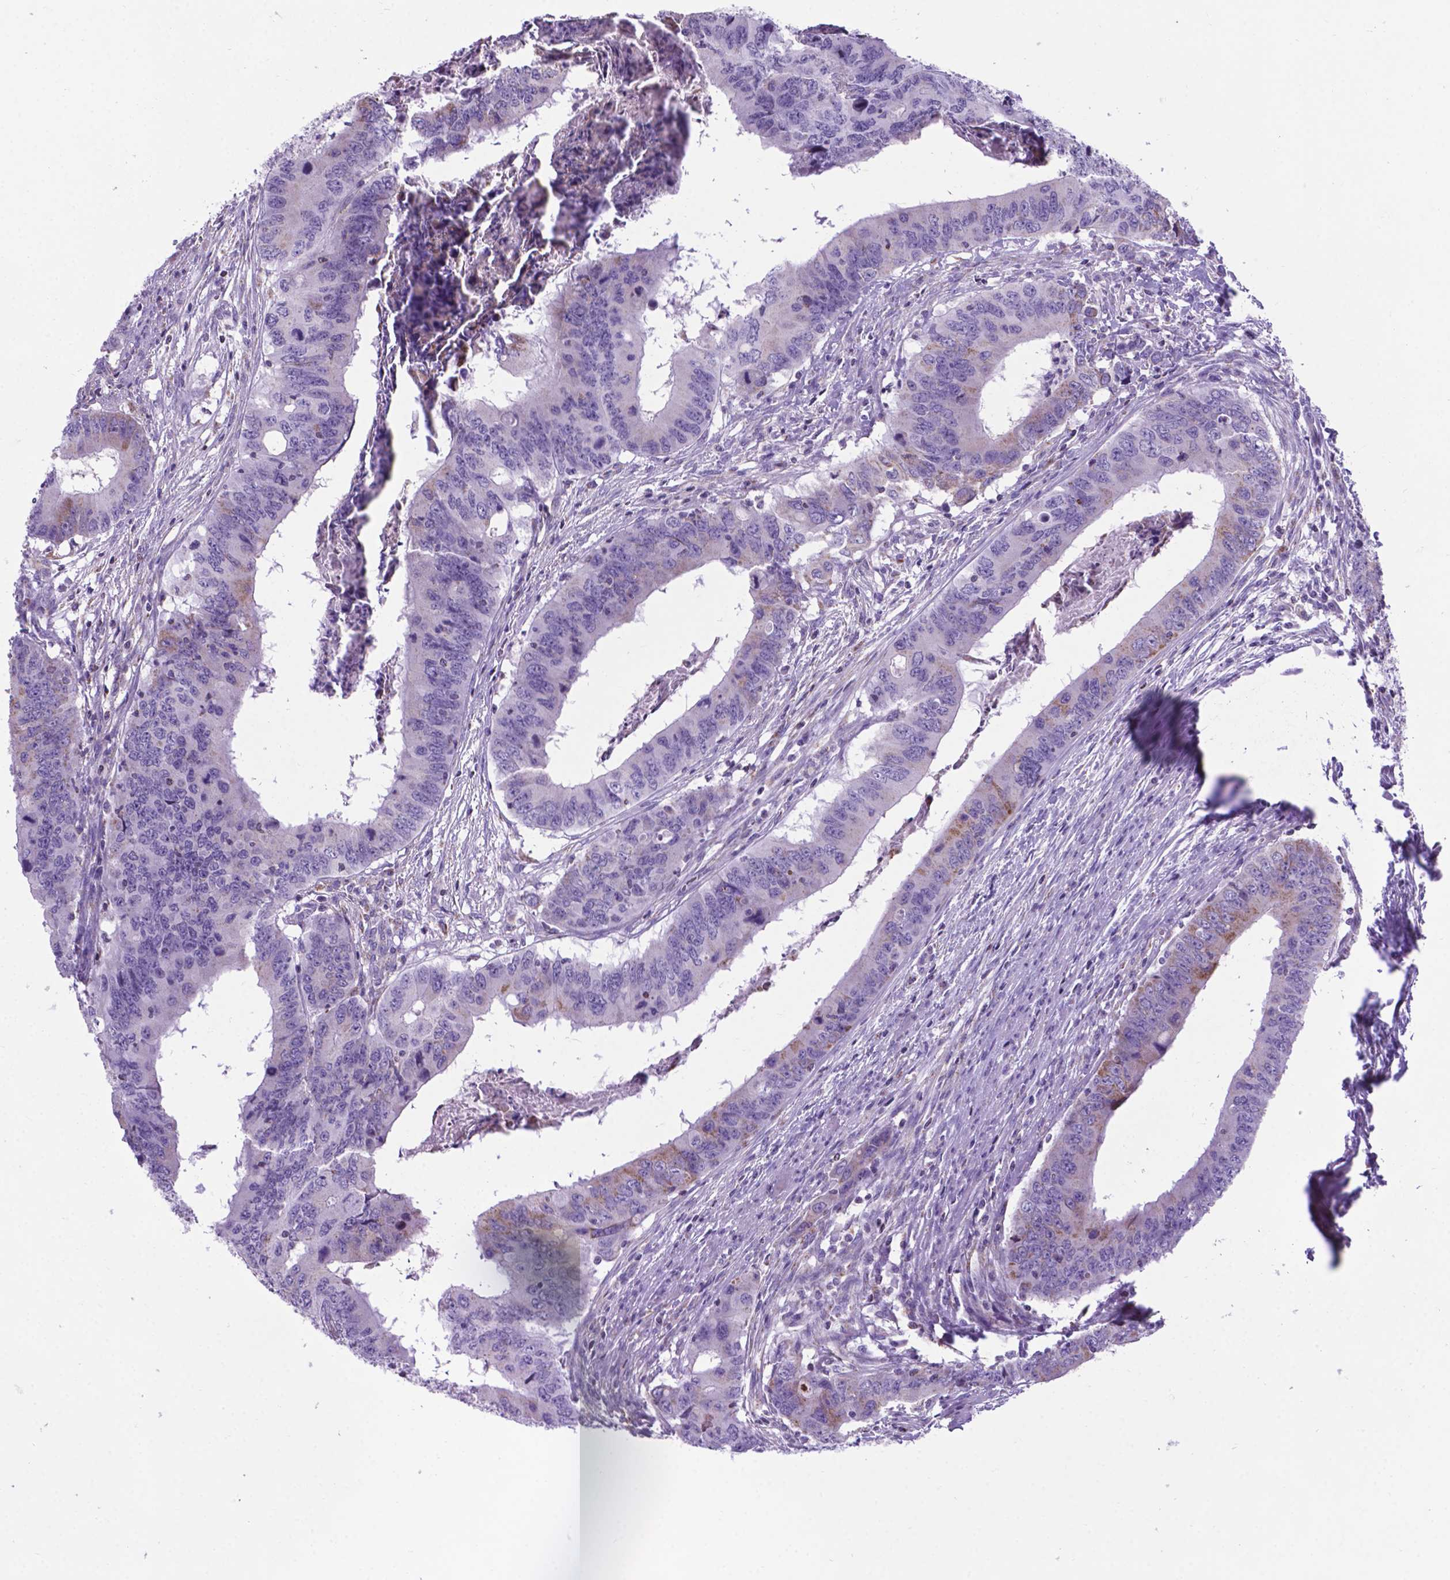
{"staining": {"intensity": "negative", "quantity": "none", "location": "none"}, "tissue": "colorectal cancer", "cell_type": "Tumor cells", "image_type": "cancer", "snomed": [{"axis": "morphology", "description": "Adenocarcinoma, NOS"}, {"axis": "topography", "description": "Colon"}], "caption": "This photomicrograph is of colorectal cancer stained with IHC to label a protein in brown with the nuclei are counter-stained blue. There is no expression in tumor cells. The staining was performed using DAB to visualize the protein expression in brown, while the nuclei were stained in blue with hematoxylin (Magnification: 20x).", "gene": "POU3F3", "patient": {"sex": "male", "age": 53}}